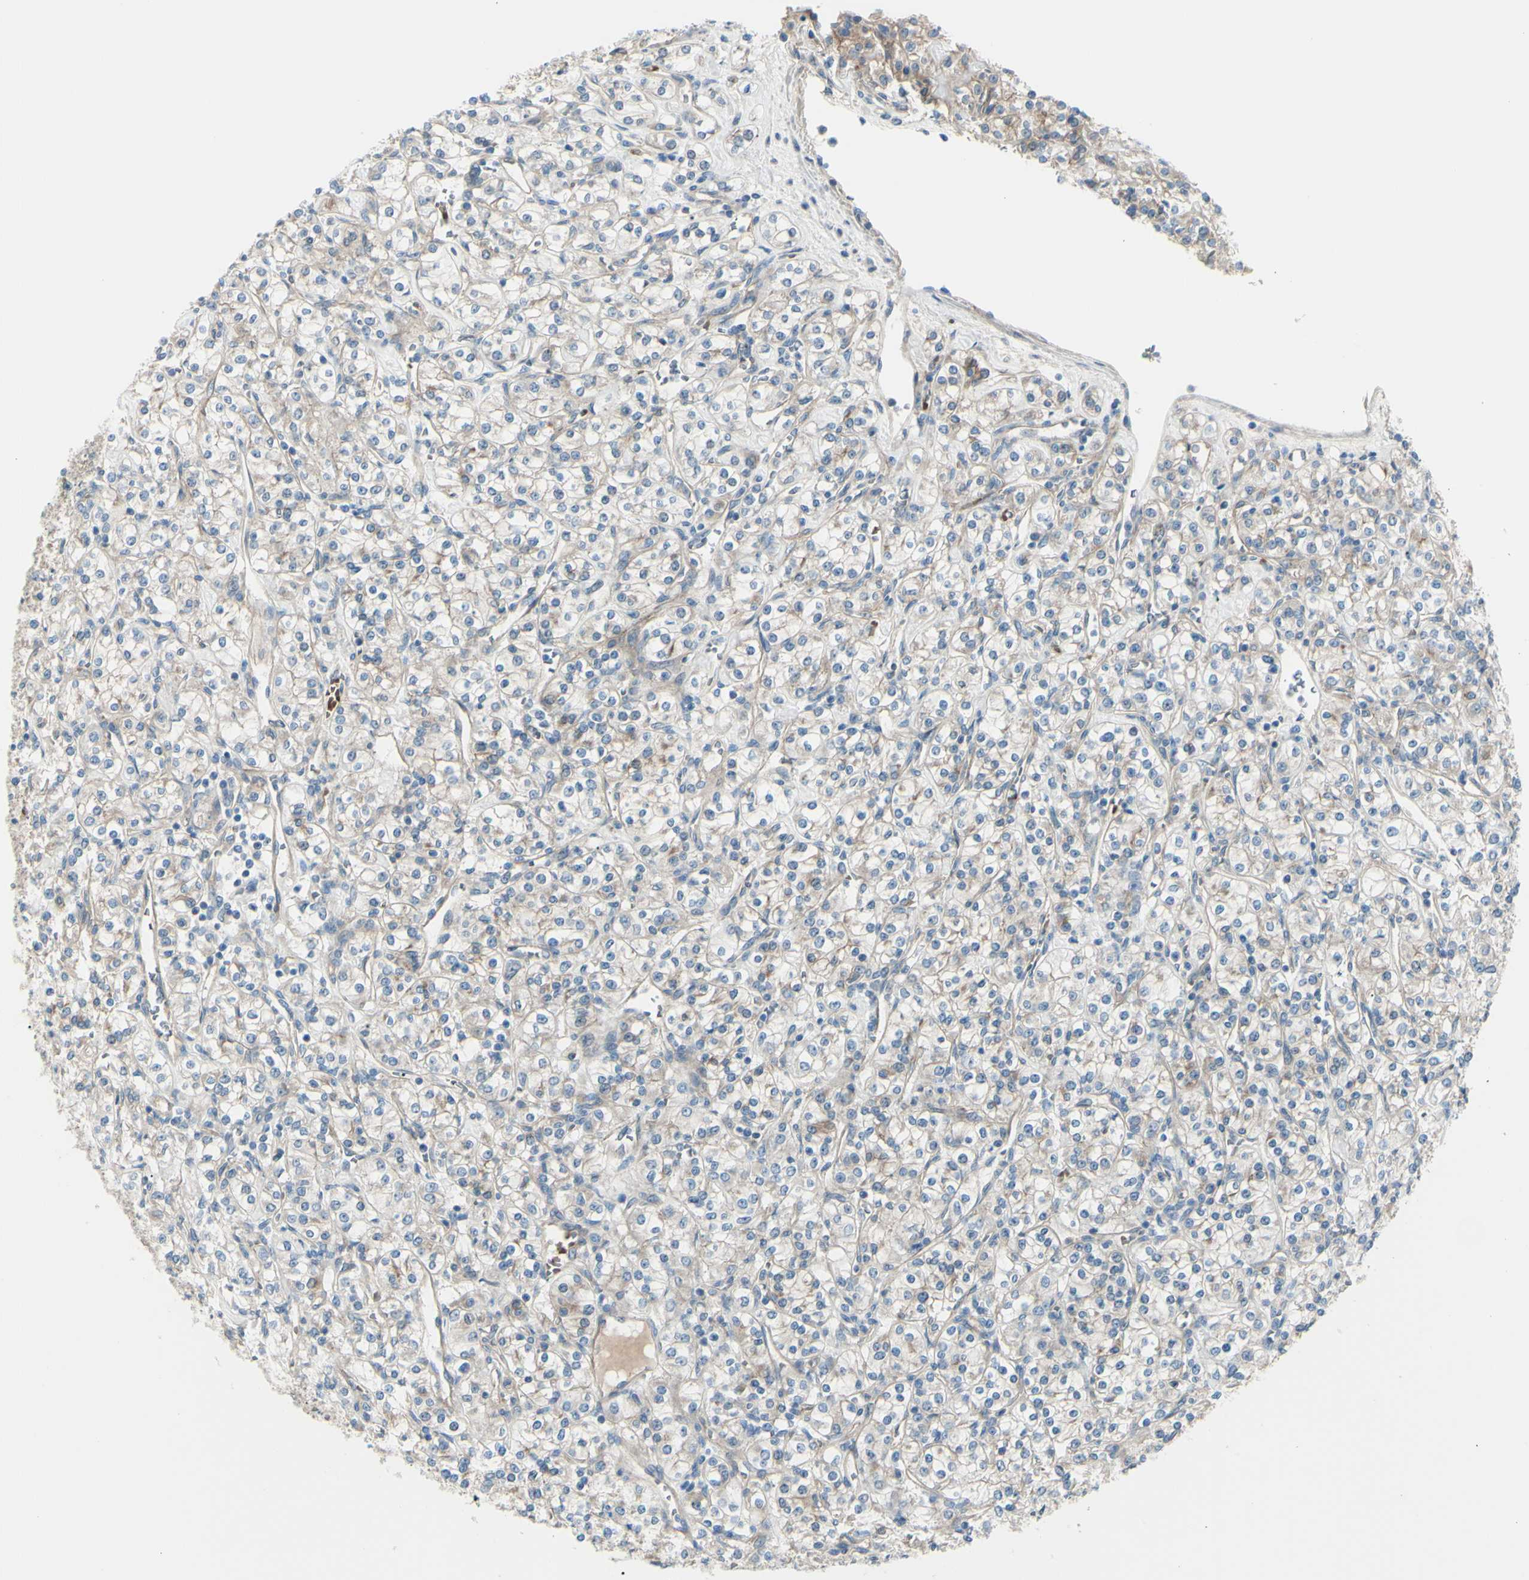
{"staining": {"intensity": "weak", "quantity": ">75%", "location": "cytoplasmic/membranous"}, "tissue": "renal cancer", "cell_type": "Tumor cells", "image_type": "cancer", "snomed": [{"axis": "morphology", "description": "Adenocarcinoma, NOS"}, {"axis": "topography", "description": "Kidney"}], "caption": "A brown stain shows weak cytoplasmic/membranous expression of a protein in human renal adenocarcinoma tumor cells.", "gene": "PCDHGA2", "patient": {"sex": "male", "age": 77}}